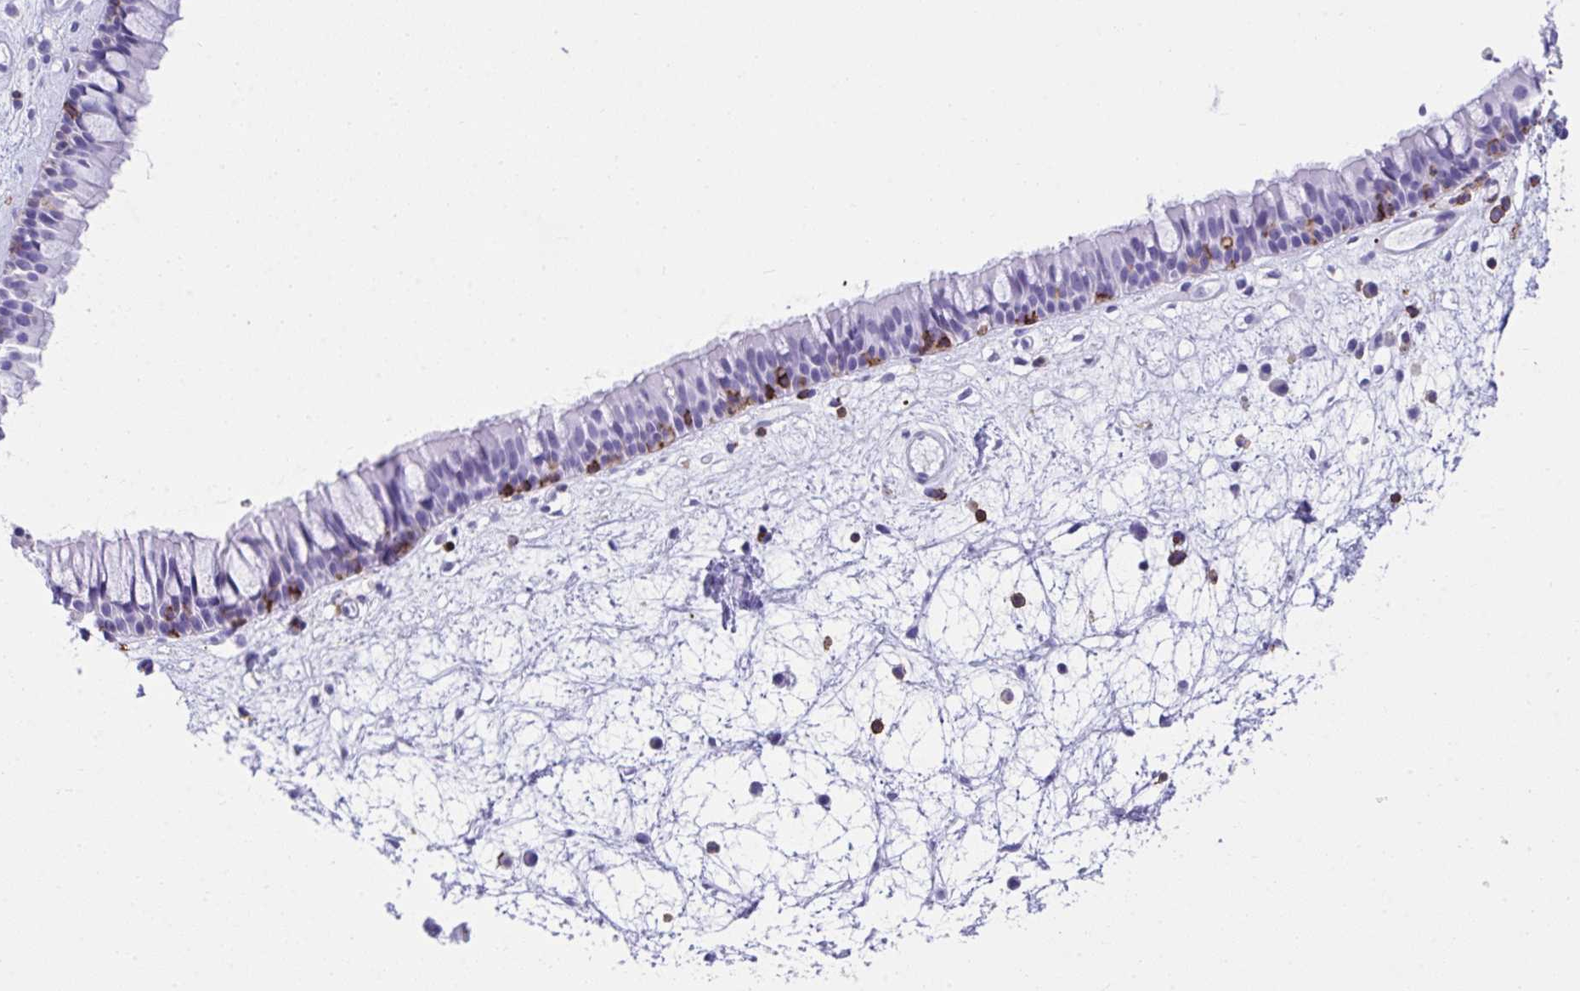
{"staining": {"intensity": "negative", "quantity": "none", "location": "none"}, "tissue": "nasopharynx", "cell_type": "Respiratory epithelial cells", "image_type": "normal", "snomed": [{"axis": "morphology", "description": "Normal tissue, NOS"}, {"axis": "topography", "description": "Nasopharynx"}], "caption": "A high-resolution micrograph shows immunohistochemistry staining of benign nasopharynx, which shows no significant staining in respiratory epithelial cells. (DAB (3,3'-diaminobenzidine) immunohistochemistry (IHC), high magnification).", "gene": "SPN", "patient": {"sex": "male", "age": 69}}